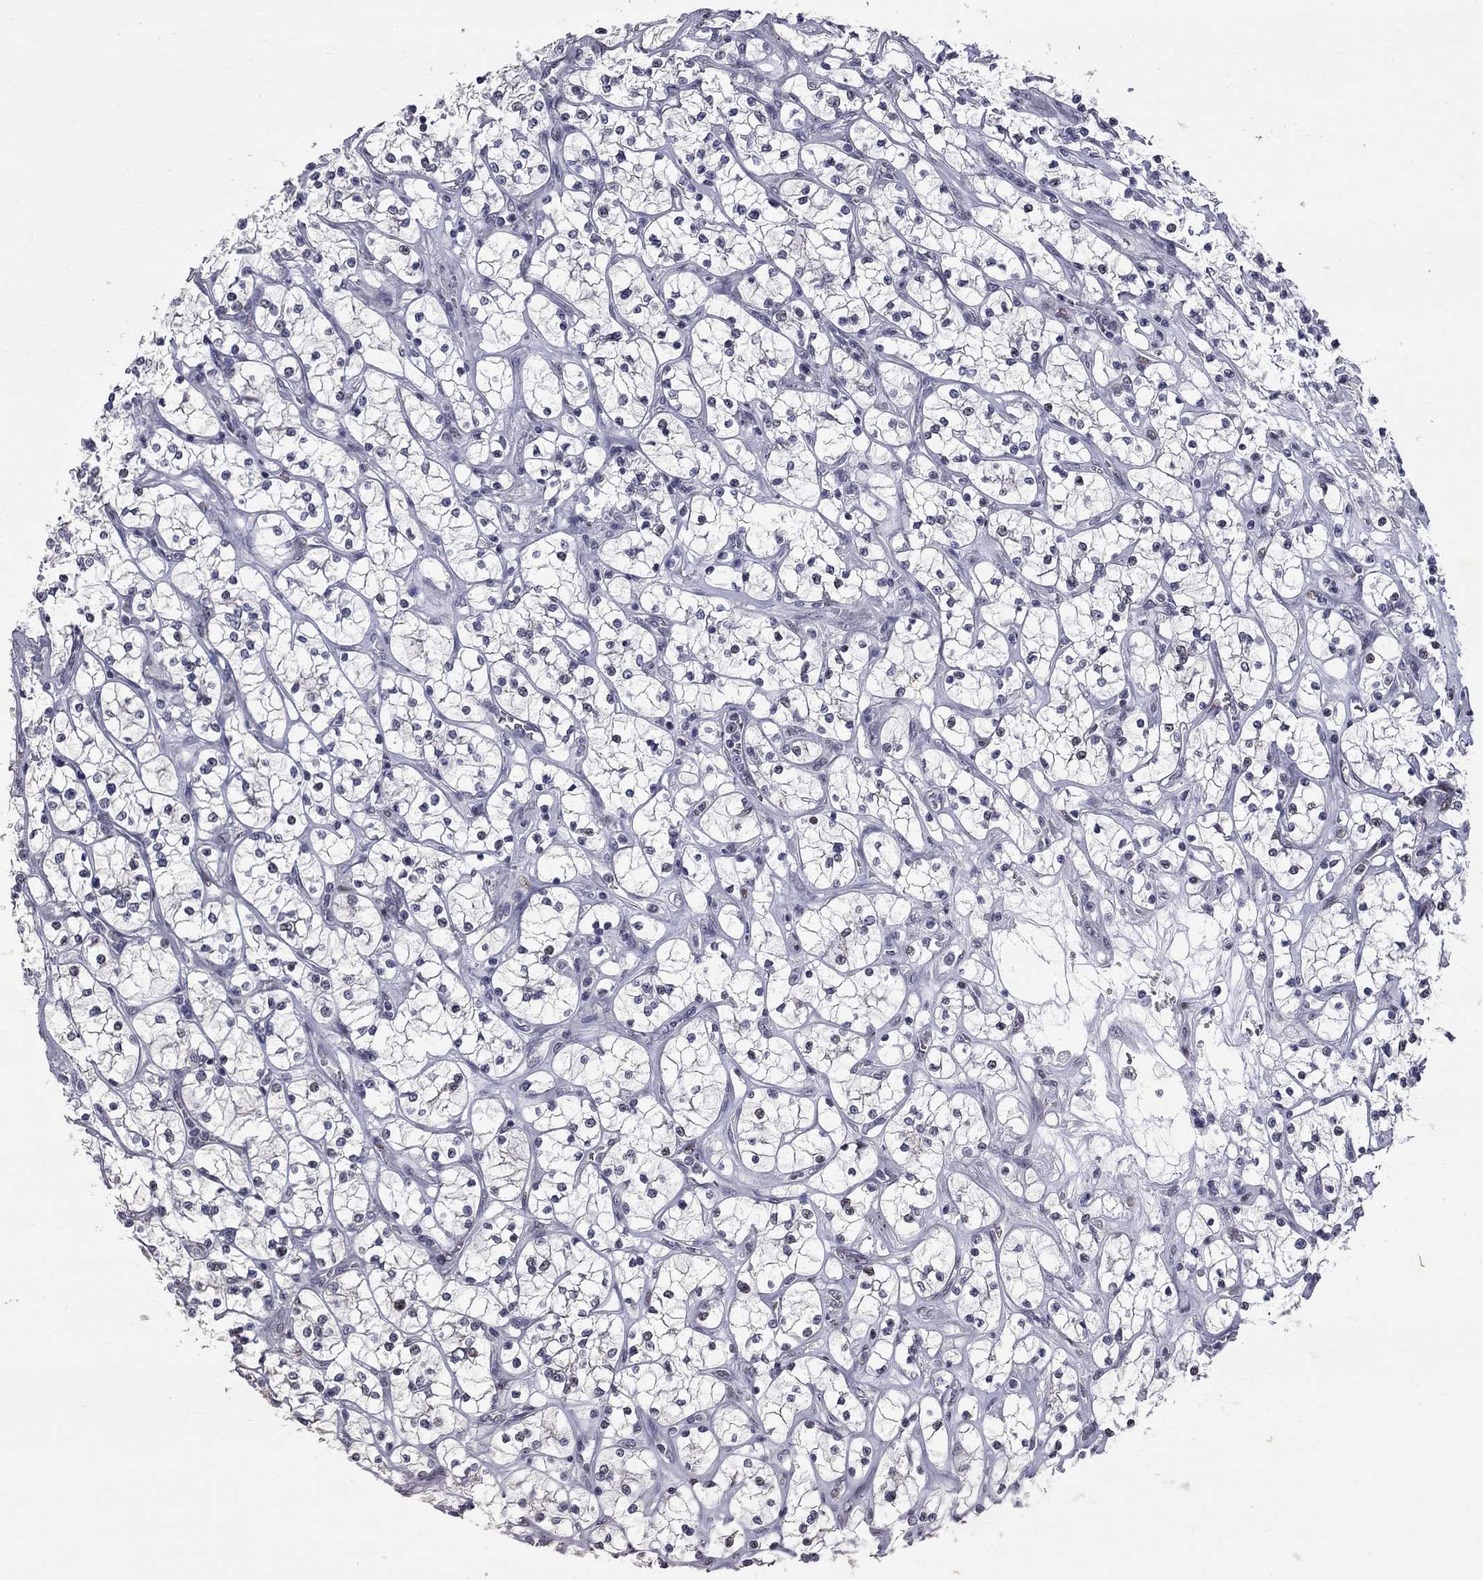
{"staining": {"intensity": "negative", "quantity": "none", "location": "none"}, "tissue": "renal cancer", "cell_type": "Tumor cells", "image_type": "cancer", "snomed": [{"axis": "morphology", "description": "Adenocarcinoma, NOS"}, {"axis": "topography", "description": "Kidney"}], "caption": "Immunohistochemical staining of human renal cancer exhibits no significant expression in tumor cells.", "gene": "ZNF154", "patient": {"sex": "female", "age": 64}}